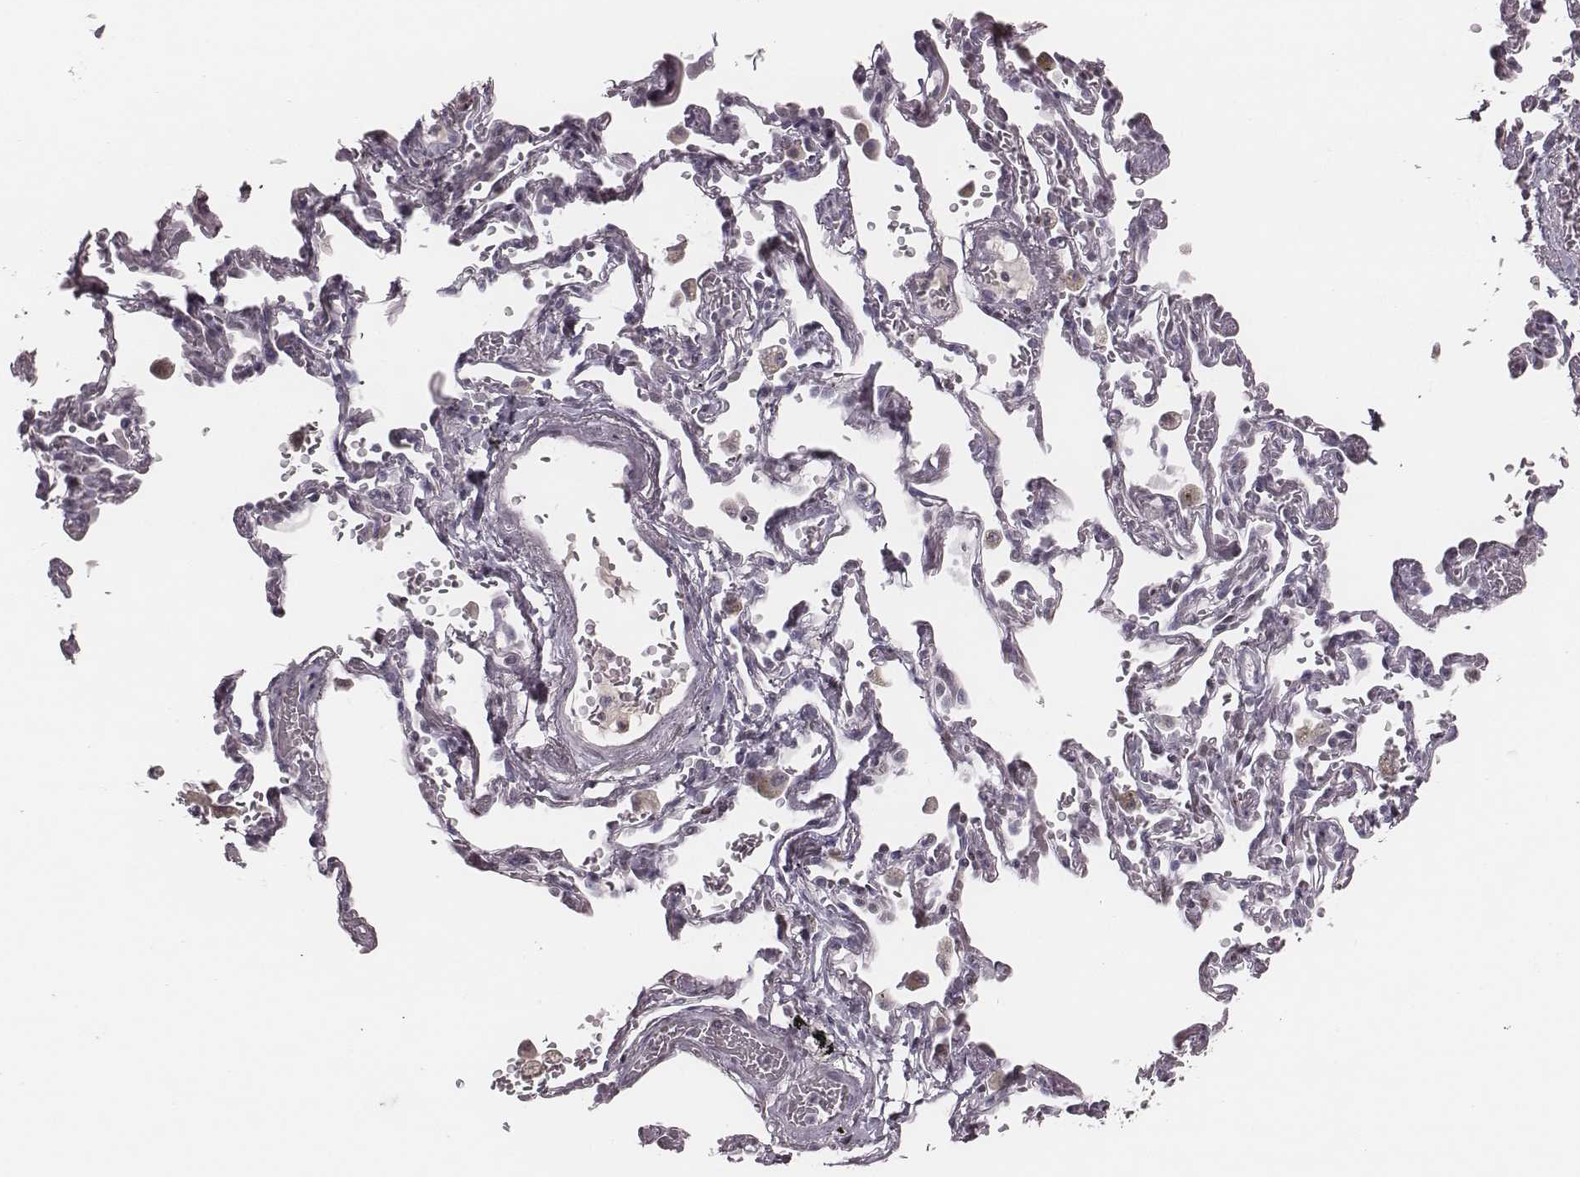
{"staining": {"intensity": "negative", "quantity": "none", "location": "none"}, "tissue": "adipose tissue", "cell_type": "Adipocytes", "image_type": "normal", "snomed": [{"axis": "morphology", "description": "Normal tissue, NOS"}, {"axis": "topography", "description": "Cartilage tissue"}, {"axis": "topography", "description": "Bronchus"}, {"axis": "topography", "description": "Peripheral nerve tissue"}], "caption": "Adipocytes are negative for protein expression in unremarkable human adipose tissue. The staining was performed using DAB (3,3'-diaminobenzidine) to visualize the protein expression in brown, while the nuclei were stained in blue with hematoxylin (Magnification: 20x).", "gene": "NDC1", "patient": {"sex": "male", "age": 67}}